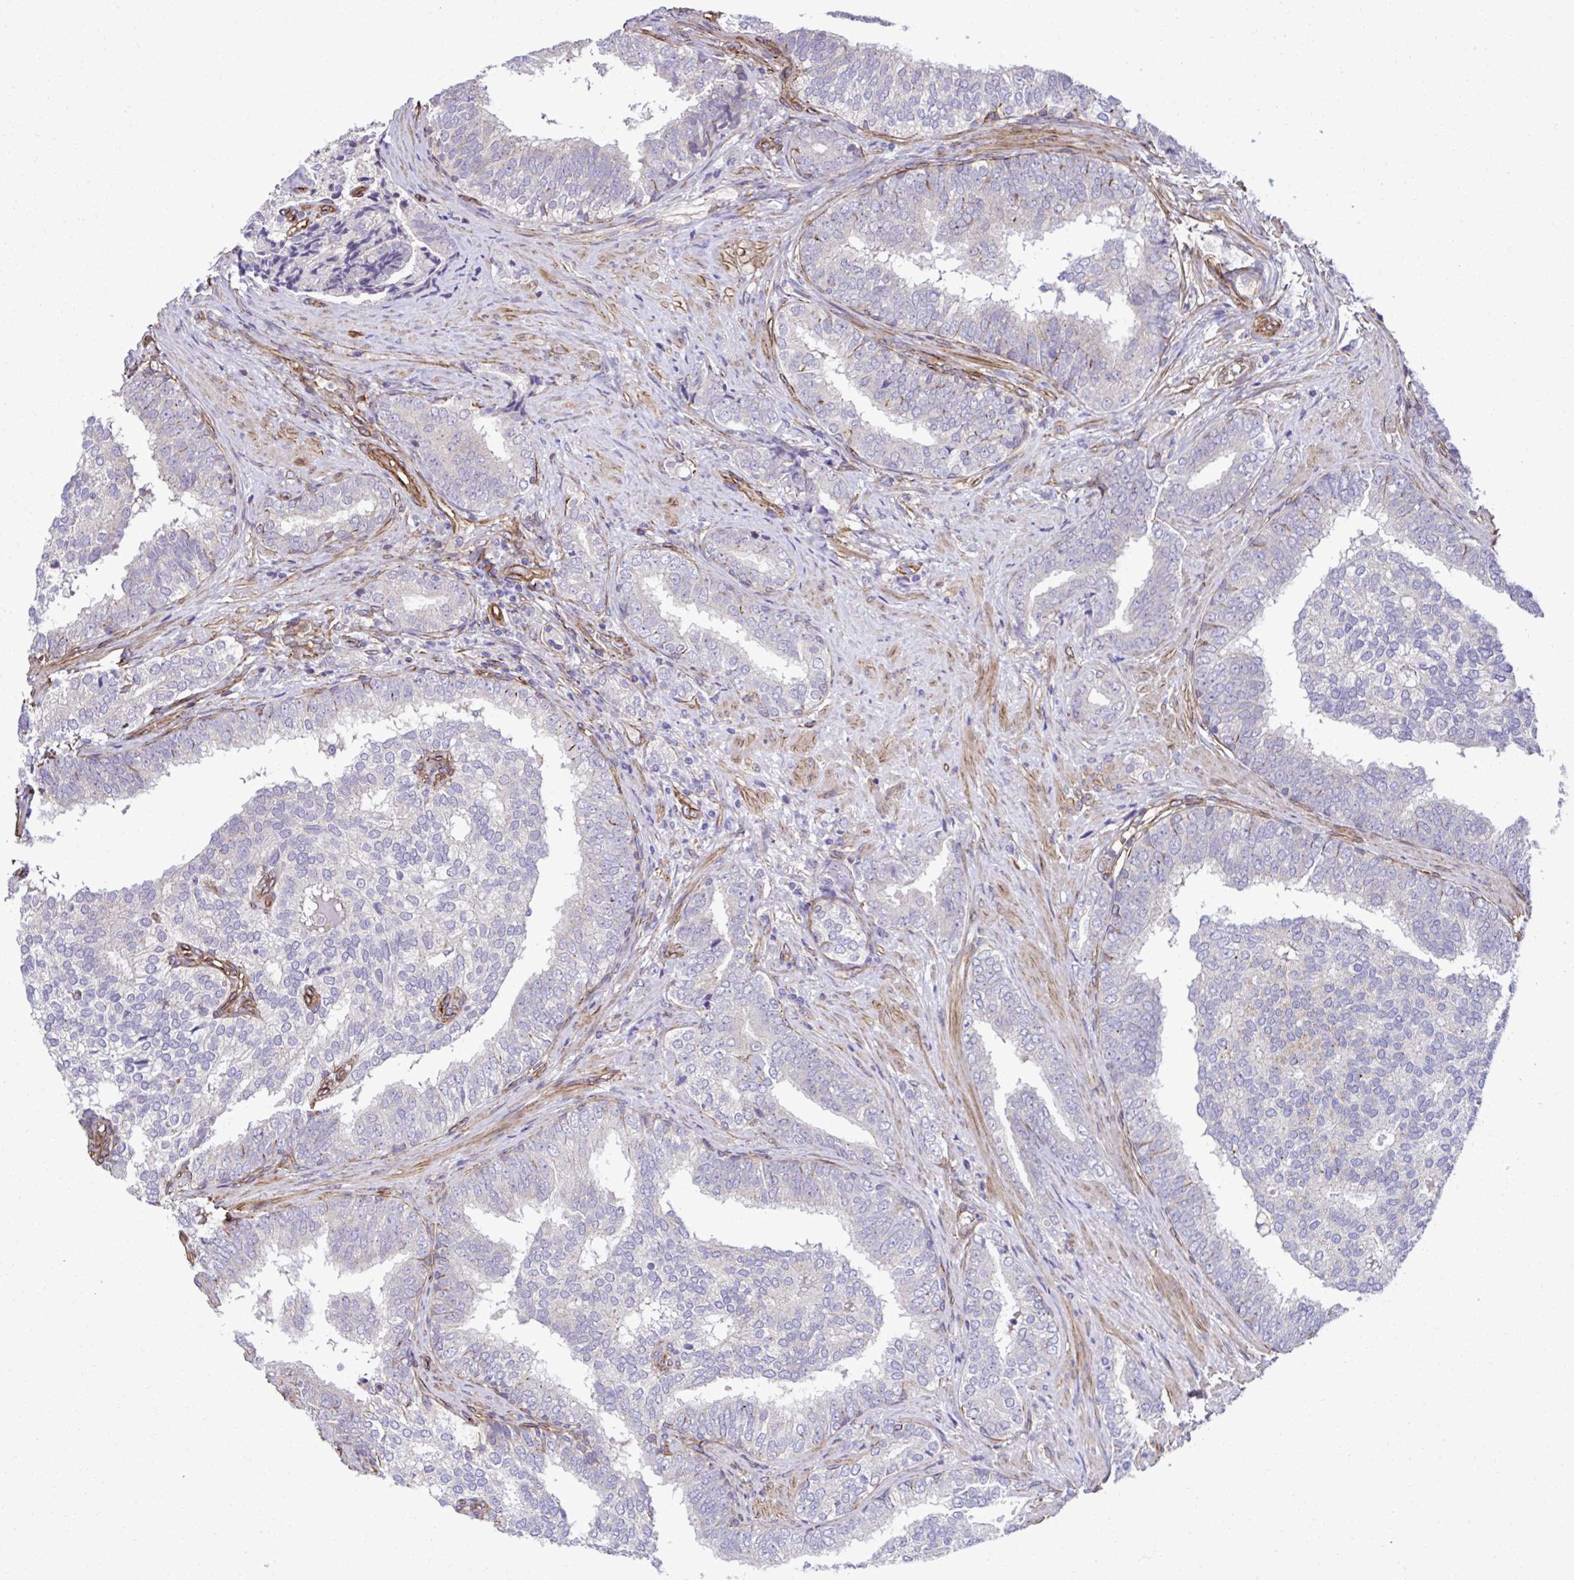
{"staining": {"intensity": "negative", "quantity": "none", "location": "none"}, "tissue": "prostate cancer", "cell_type": "Tumor cells", "image_type": "cancer", "snomed": [{"axis": "morphology", "description": "Adenocarcinoma, High grade"}, {"axis": "topography", "description": "Prostate"}], "caption": "Immunohistochemistry histopathology image of human high-grade adenocarcinoma (prostate) stained for a protein (brown), which reveals no positivity in tumor cells. (Stains: DAB (3,3'-diaminobenzidine) immunohistochemistry (IHC) with hematoxylin counter stain, Microscopy: brightfield microscopy at high magnification).", "gene": "TRIM52", "patient": {"sex": "male", "age": 72}}